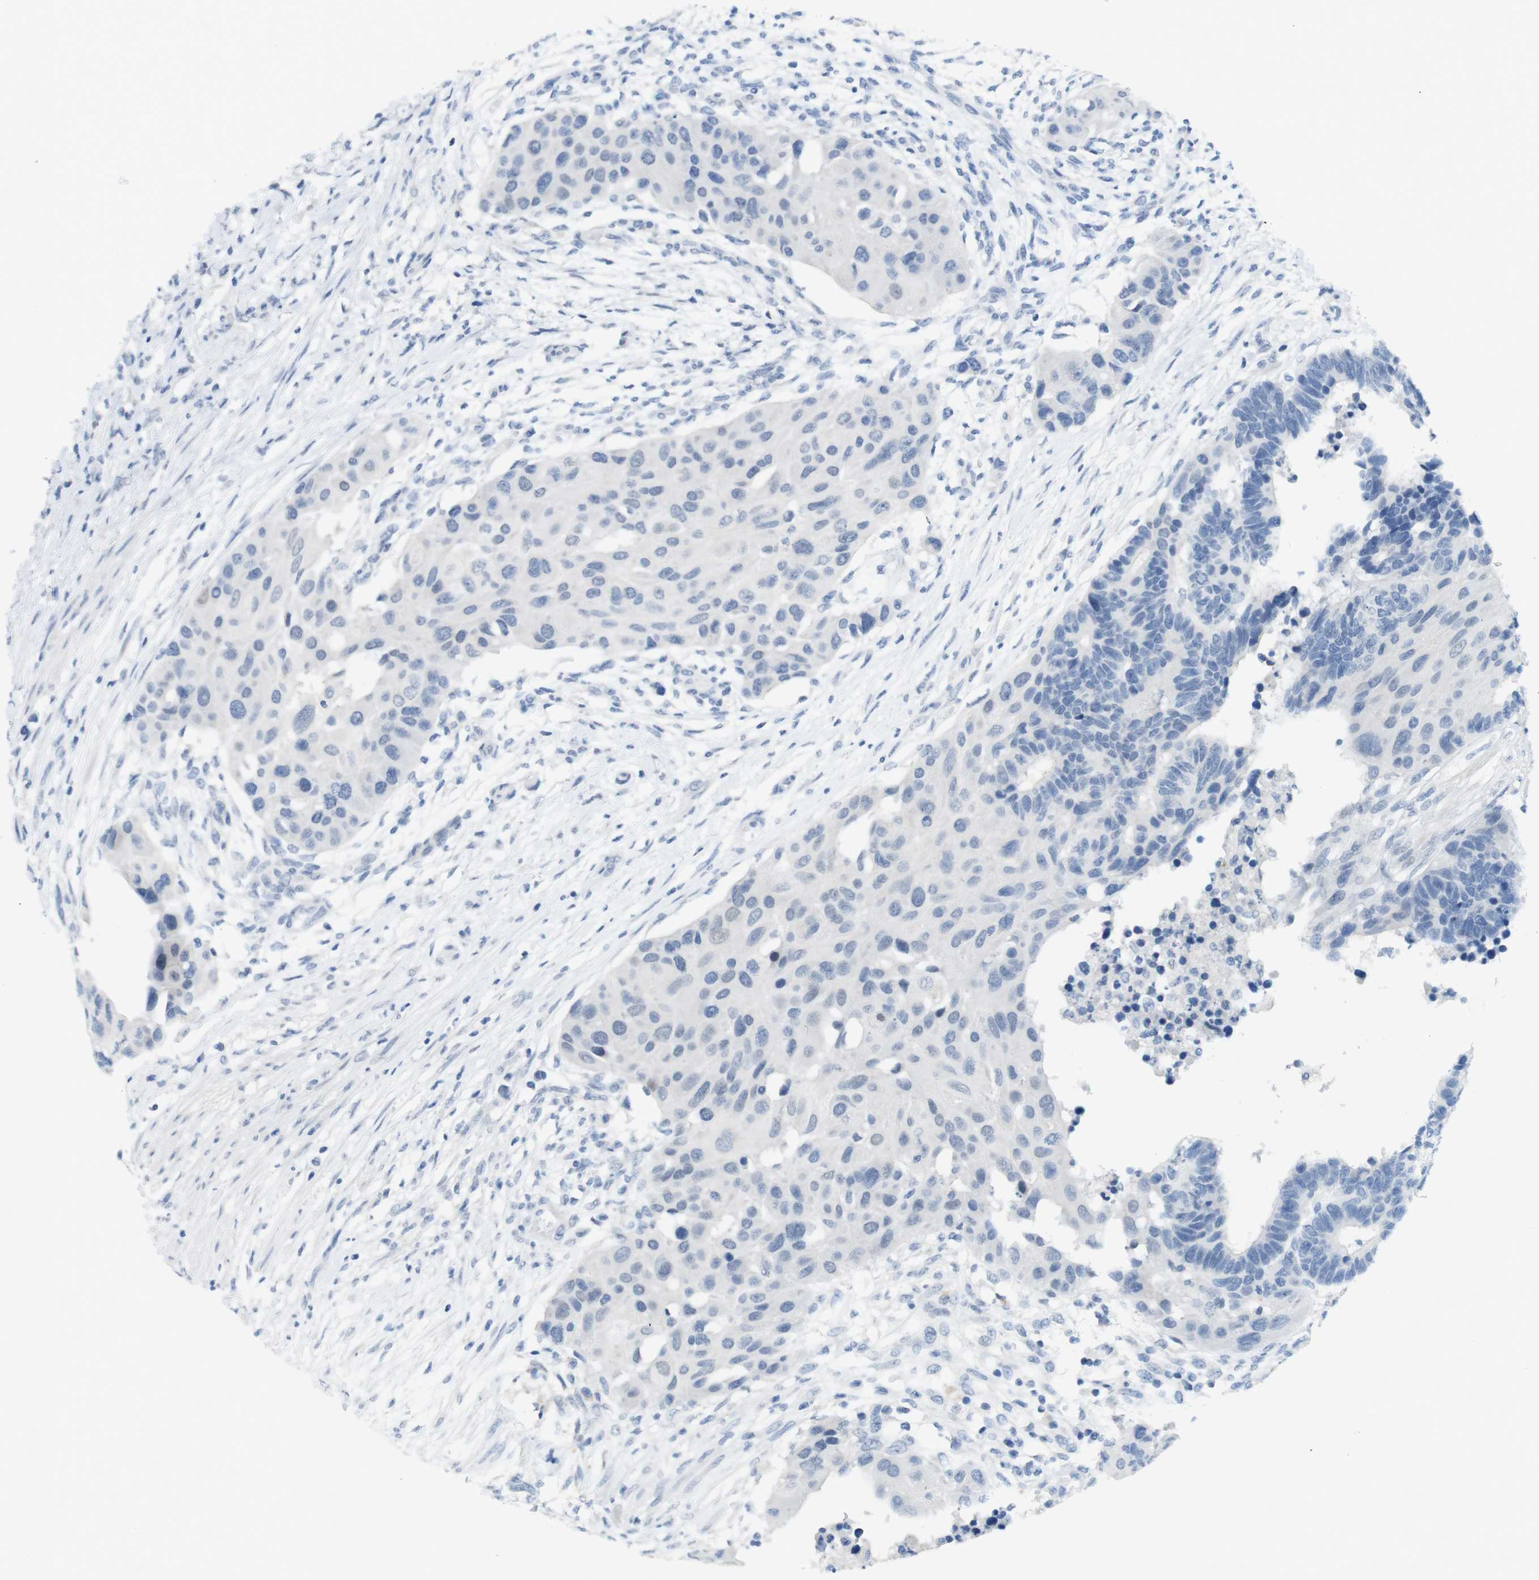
{"staining": {"intensity": "negative", "quantity": "none", "location": "none"}, "tissue": "colorectal cancer", "cell_type": "Tumor cells", "image_type": "cancer", "snomed": [{"axis": "morphology", "description": "Adenocarcinoma, NOS"}, {"axis": "topography", "description": "Rectum"}], "caption": "Immunohistochemistry image of colorectal cancer stained for a protein (brown), which displays no expression in tumor cells. The staining was performed using DAB (3,3'-diaminobenzidine) to visualize the protein expression in brown, while the nuclei were stained in blue with hematoxylin (Magnification: 20x).", "gene": "OPN1SW", "patient": {"sex": "male", "age": 51}}